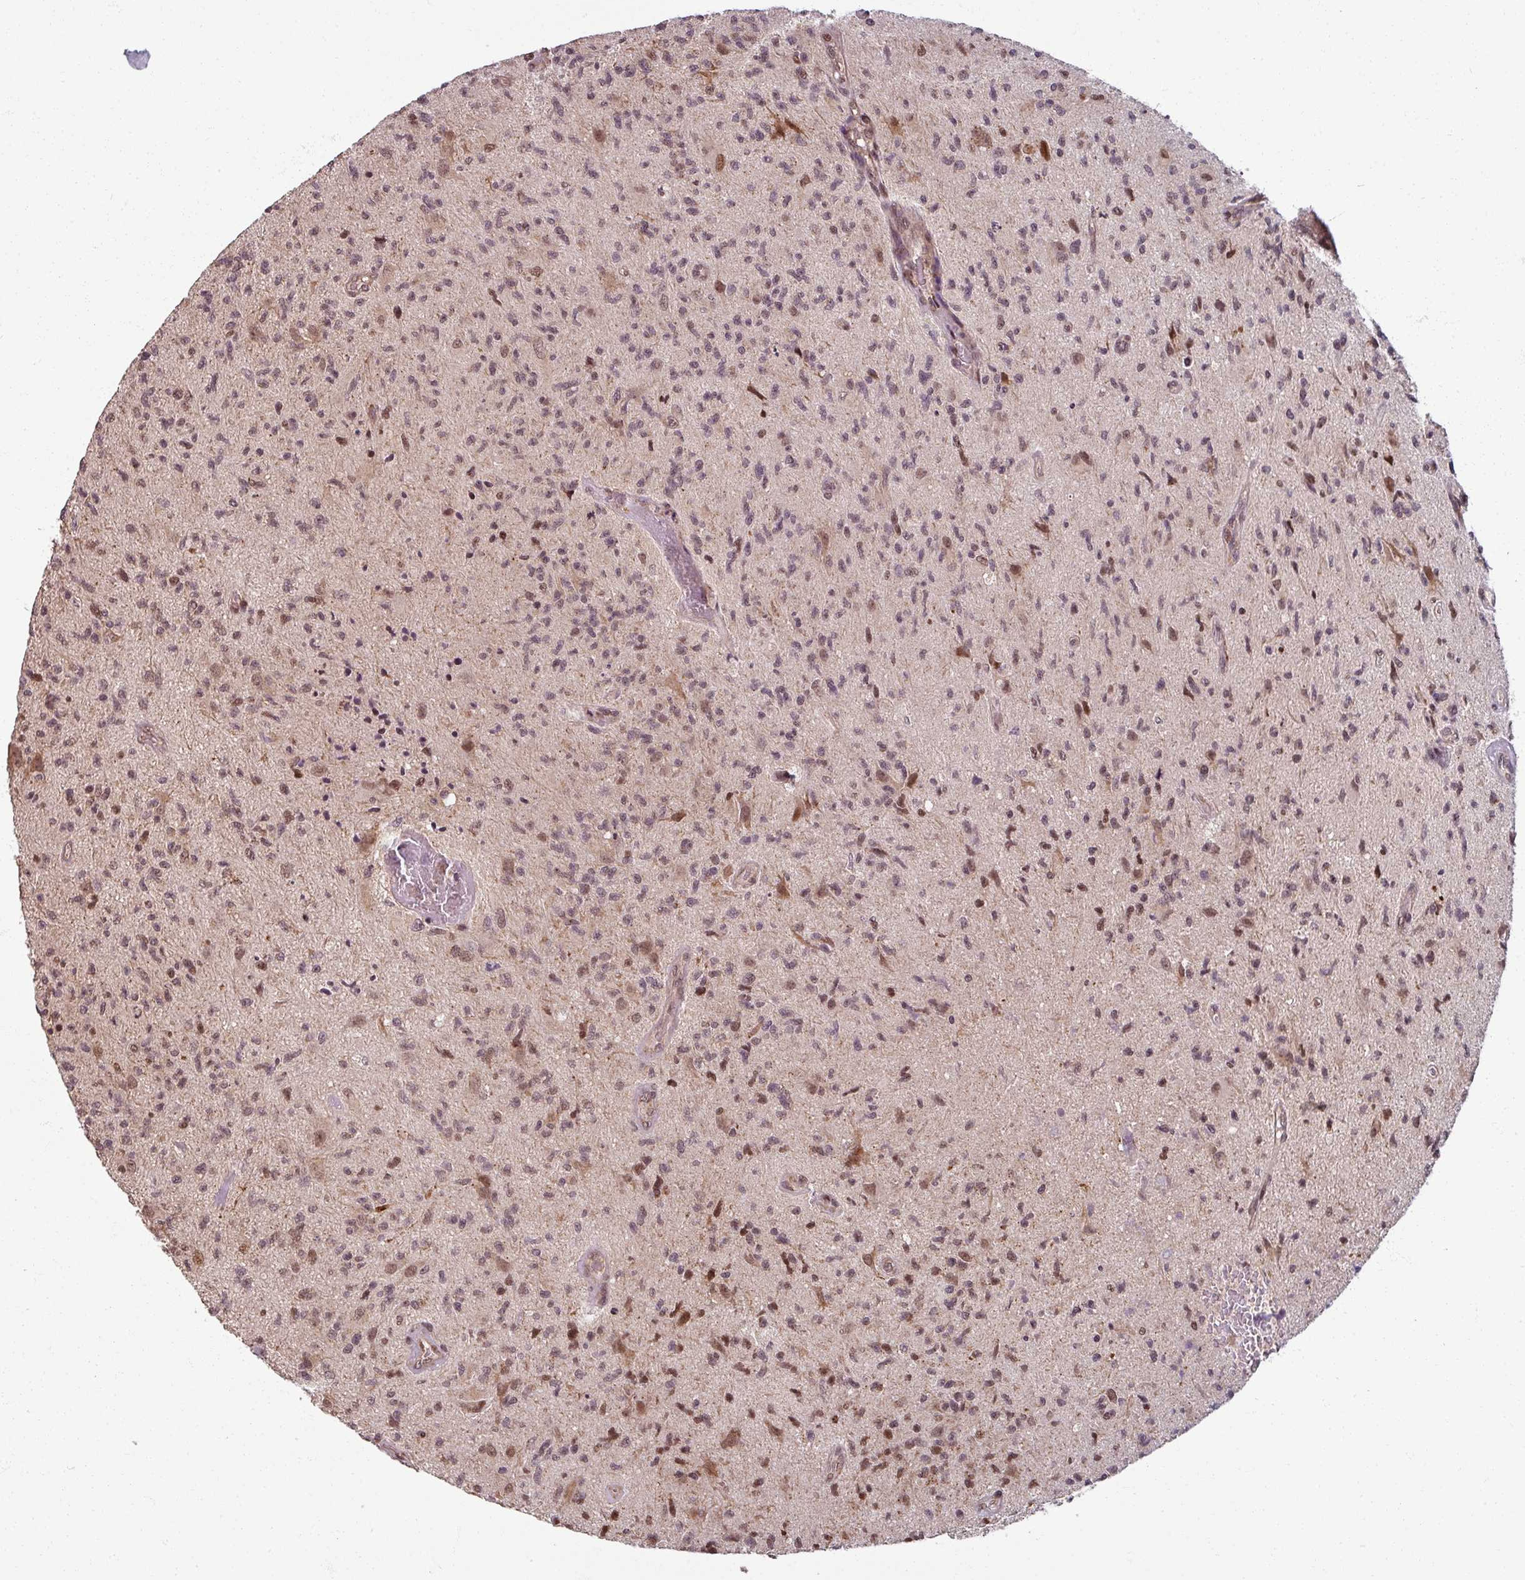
{"staining": {"intensity": "moderate", "quantity": ">75%", "location": "nuclear"}, "tissue": "glioma", "cell_type": "Tumor cells", "image_type": "cancer", "snomed": [{"axis": "morphology", "description": "Glioma, malignant, High grade"}, {"axis": "topography", "description": "Brain"}], "caption": "Tumor cells display medium levels of moderate nuclear staining in about >75% of cells in human glioma.", "gene": "SWI5", "patient": {"sex": "male", "age": 67}}